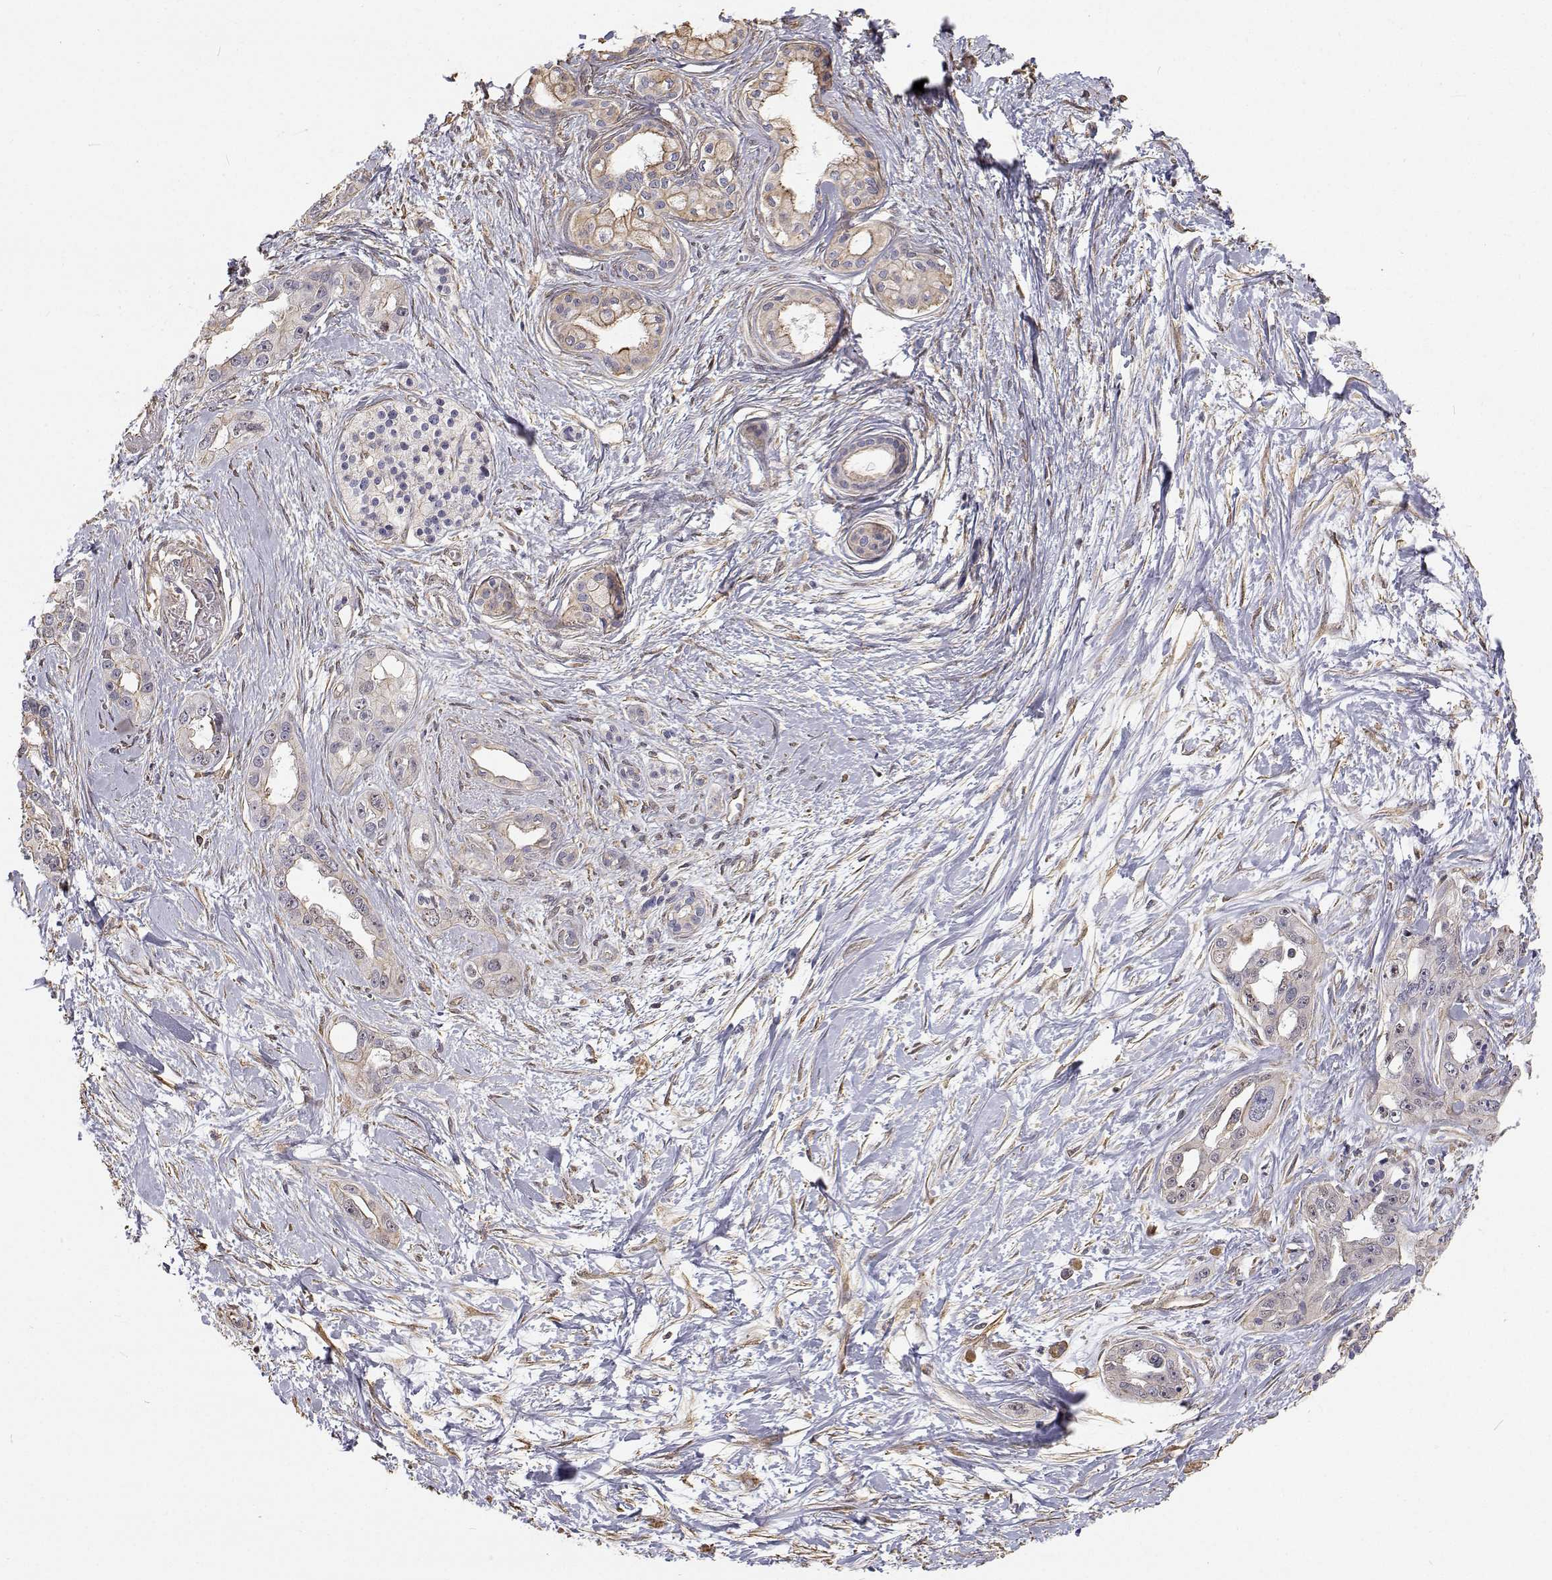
{"staining": {"intensity": "negative", "quantity": "none", "location": "none"}, "tissue": "pancreatic cancer", "cell_type": "Tumor cells", "image_type": "cancer", "snomed": [{"axis": "morphology", "description": "Adenocarcinoma, NOS"}, {"axis": "topography", "description": "Pancreas"}], "caption": "High power microscopy histopathology image of an IHC photomicrograph of pancreatic cancer (adenocarcinoma), revealing no significant positivity in tumor cells.", "gene": "GSDMA", "patient": {"sex": "female", "age": 50}}